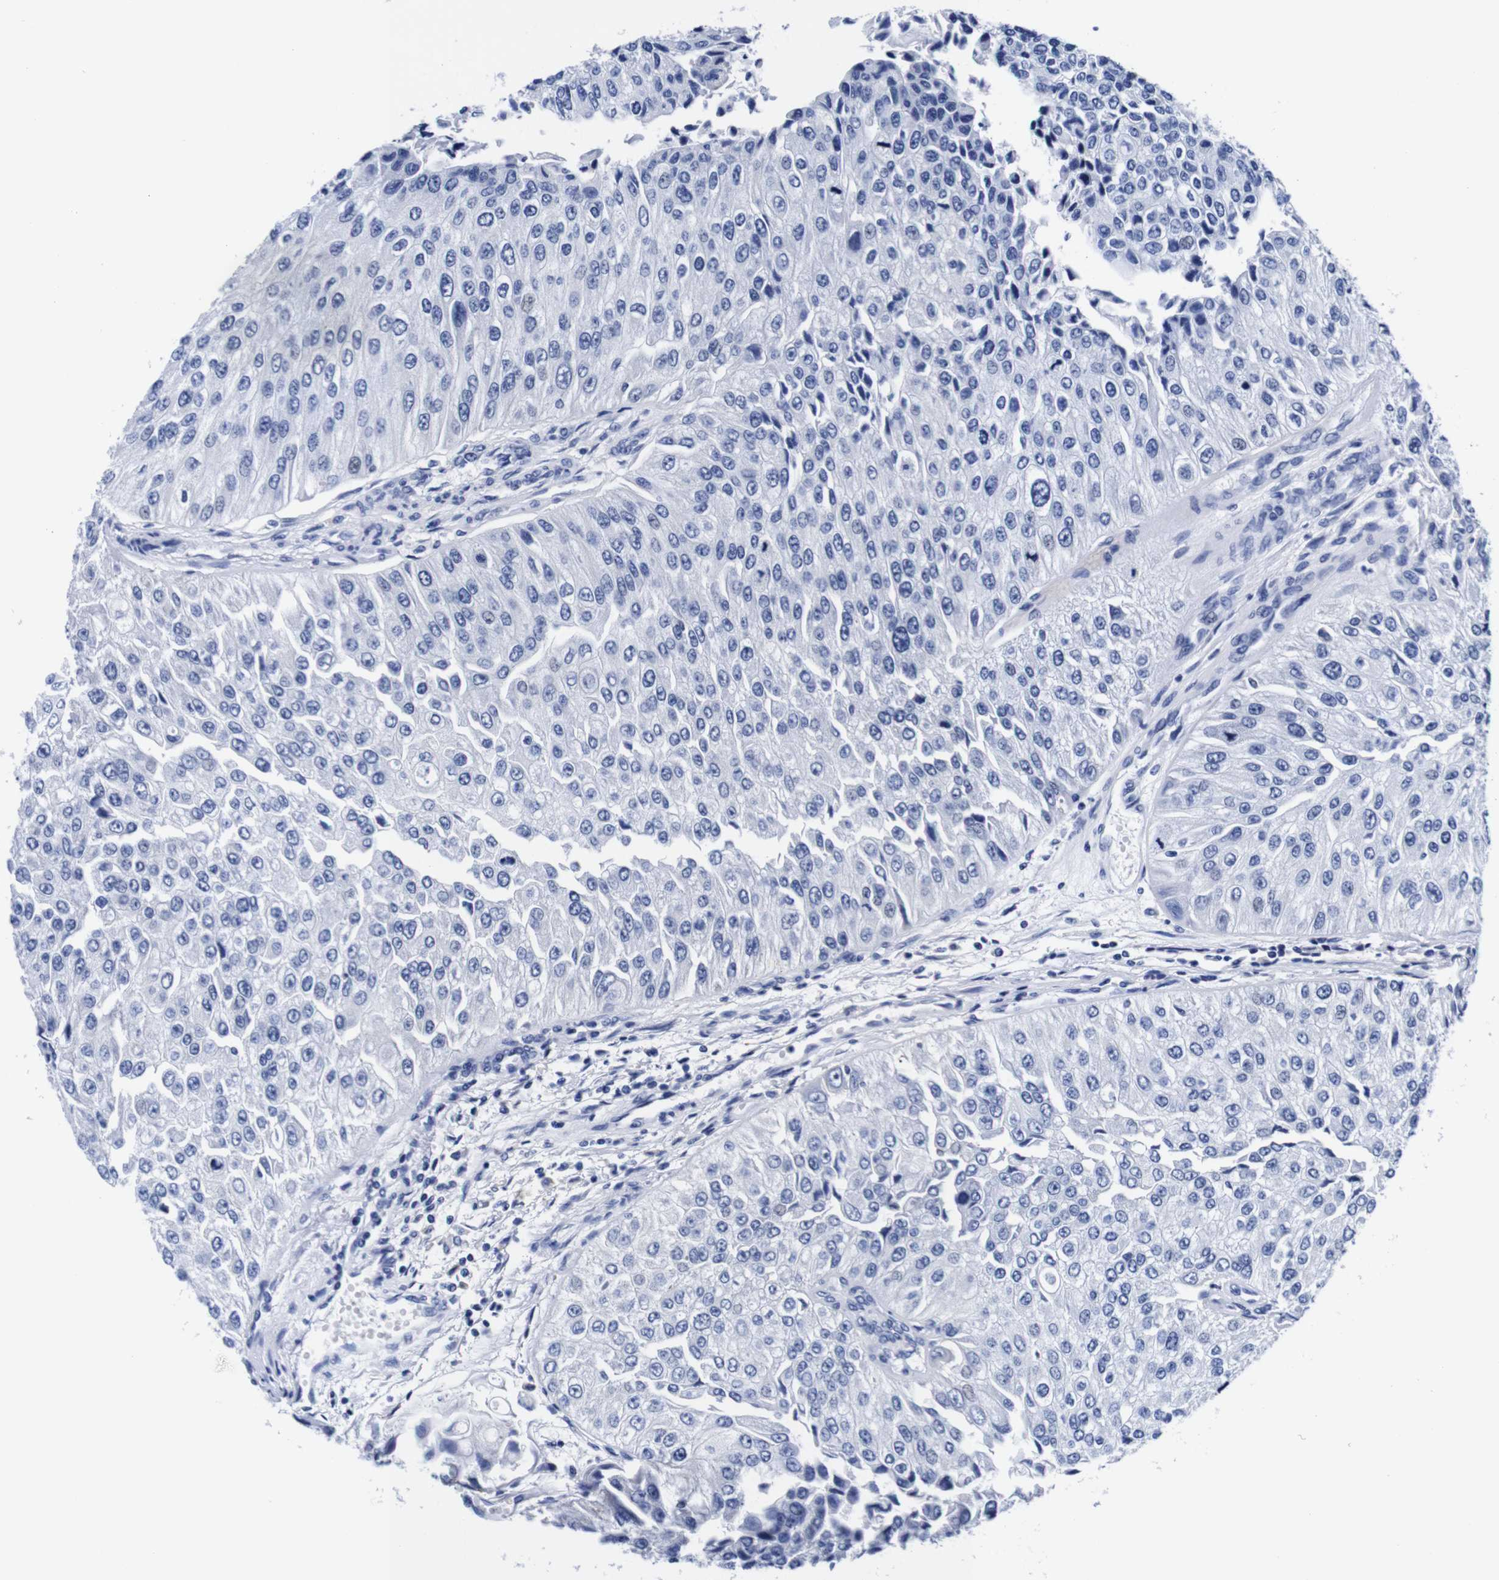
{"staining": {"intensity": "negative", "quantity": "none", "location": "none"}, "tissue": "urothelial cancer", "cell_type": "Tumor cells", "image_type": "cancer", "snomed": [{"axis": "morphology", "description": "Urothelial carcinoma, High grade"}, {"axis": "topography", "description": "Kidney"}, {"axis": "topography", "description": "Urinary bladder"}], "caption": "Immunohistochemical staining of urothelial cancer exhibits no significant positivity in tumor cells.", "gene": "CLEC4G", "patient": {"sex": "male", "age": 77}}